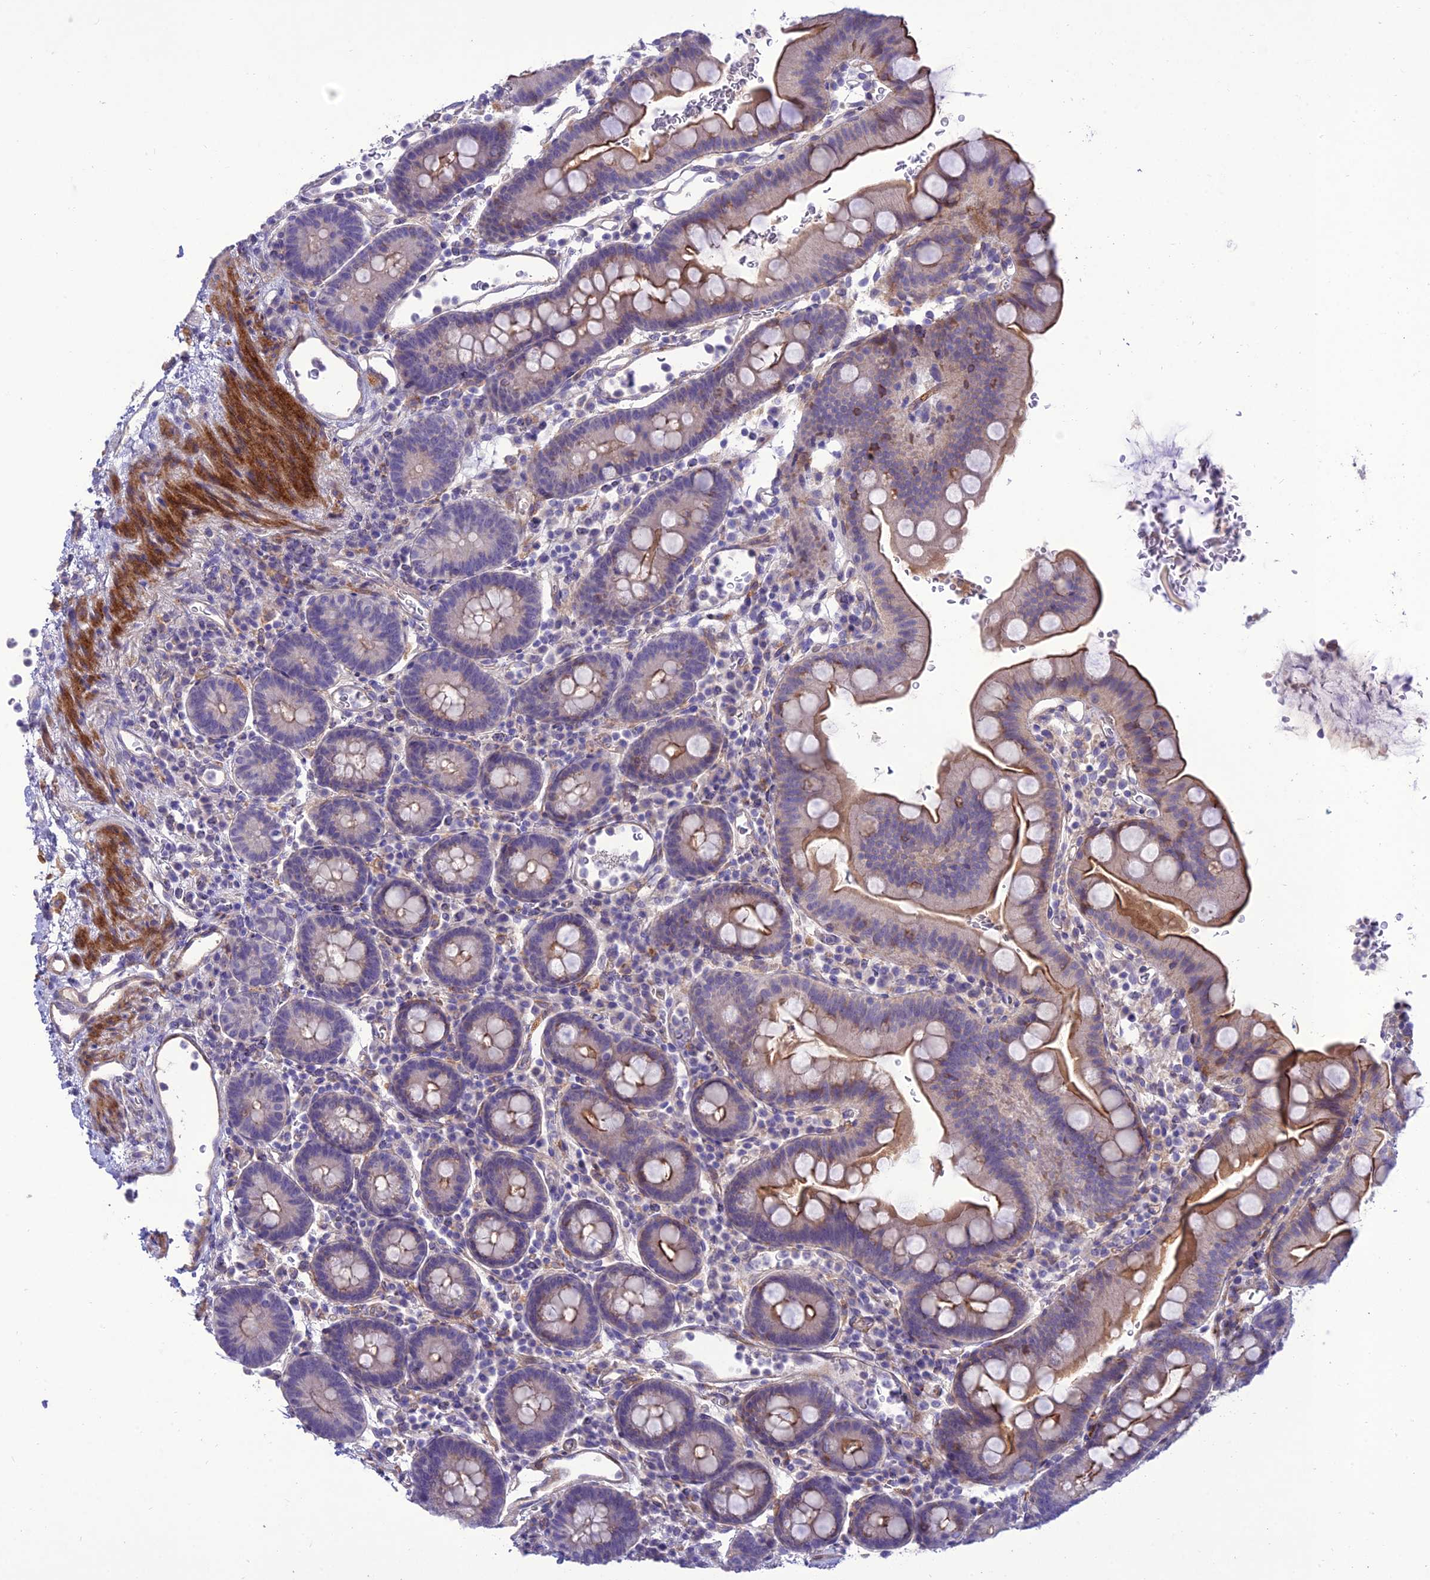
{"staining": {"intensity": "moderate", "quantity": "<25%", "location": "cytoplasmic/membranous"}, "tissue": "small intestine", "cell_type": "Glandular cells", "image_type": "normal", "snomed": [{"axis": "morphology", "description": "Normal tissue, NOS"}, {"axis": "topography", "description": "Stomach, upper"}, {"axis": "topography", "description": "Stomach, lower"}, {"axis": "topography", "description": "Small intestine"}], "caption": "Benign small intestine exhibits moderate cytoplasmic/membranous staining in approximately <25% of glandular cells, visualized by immunohistochemistry. The staining was performed using DAB (3,3'-diaminobenzidine), with brown indicating positive protein expression. Nuclei are stained blue with hematoxylin.", "gene": "TEKT3", "patient": {"sex": "male", "age": 68}}